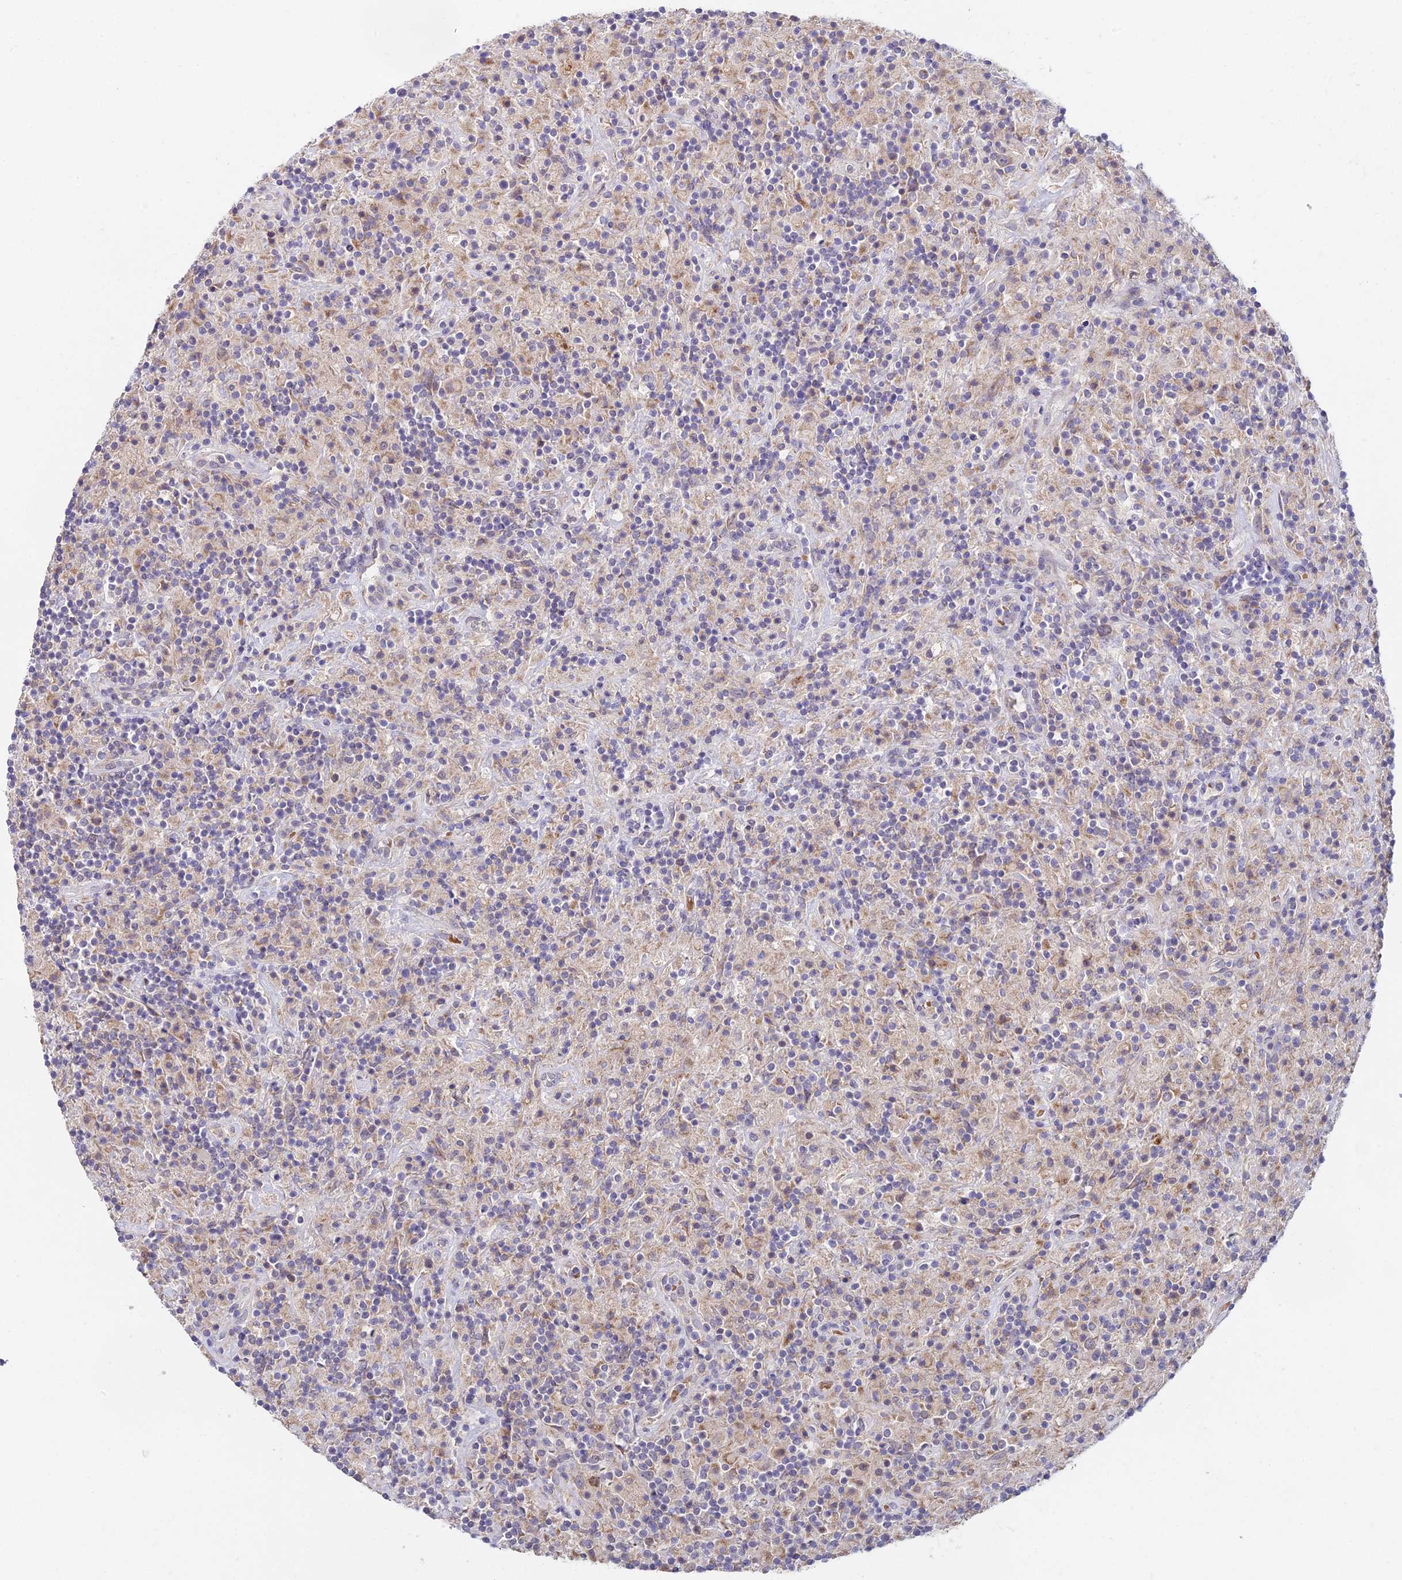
{"staining": {"intensity": "negative", "quantity": "none", "location": "none"}, "tissue": "lymphoma", "cell_type": "Tumor cells", "image_type": "cancer", "snomed": [{"axis": "morphology", "description": "Hodgkin's disease, NOS"}, {"axis": "topography", "description": "Lymph node"}], "caption": "Immunohistochemistry micrograph of human lymphoma stained for a protein (brown), which displays no staining in tumor cells. (DAB IHC, high magnification).", "gene": "WDR43", "patient": {"sex": "male", "age": 70}}